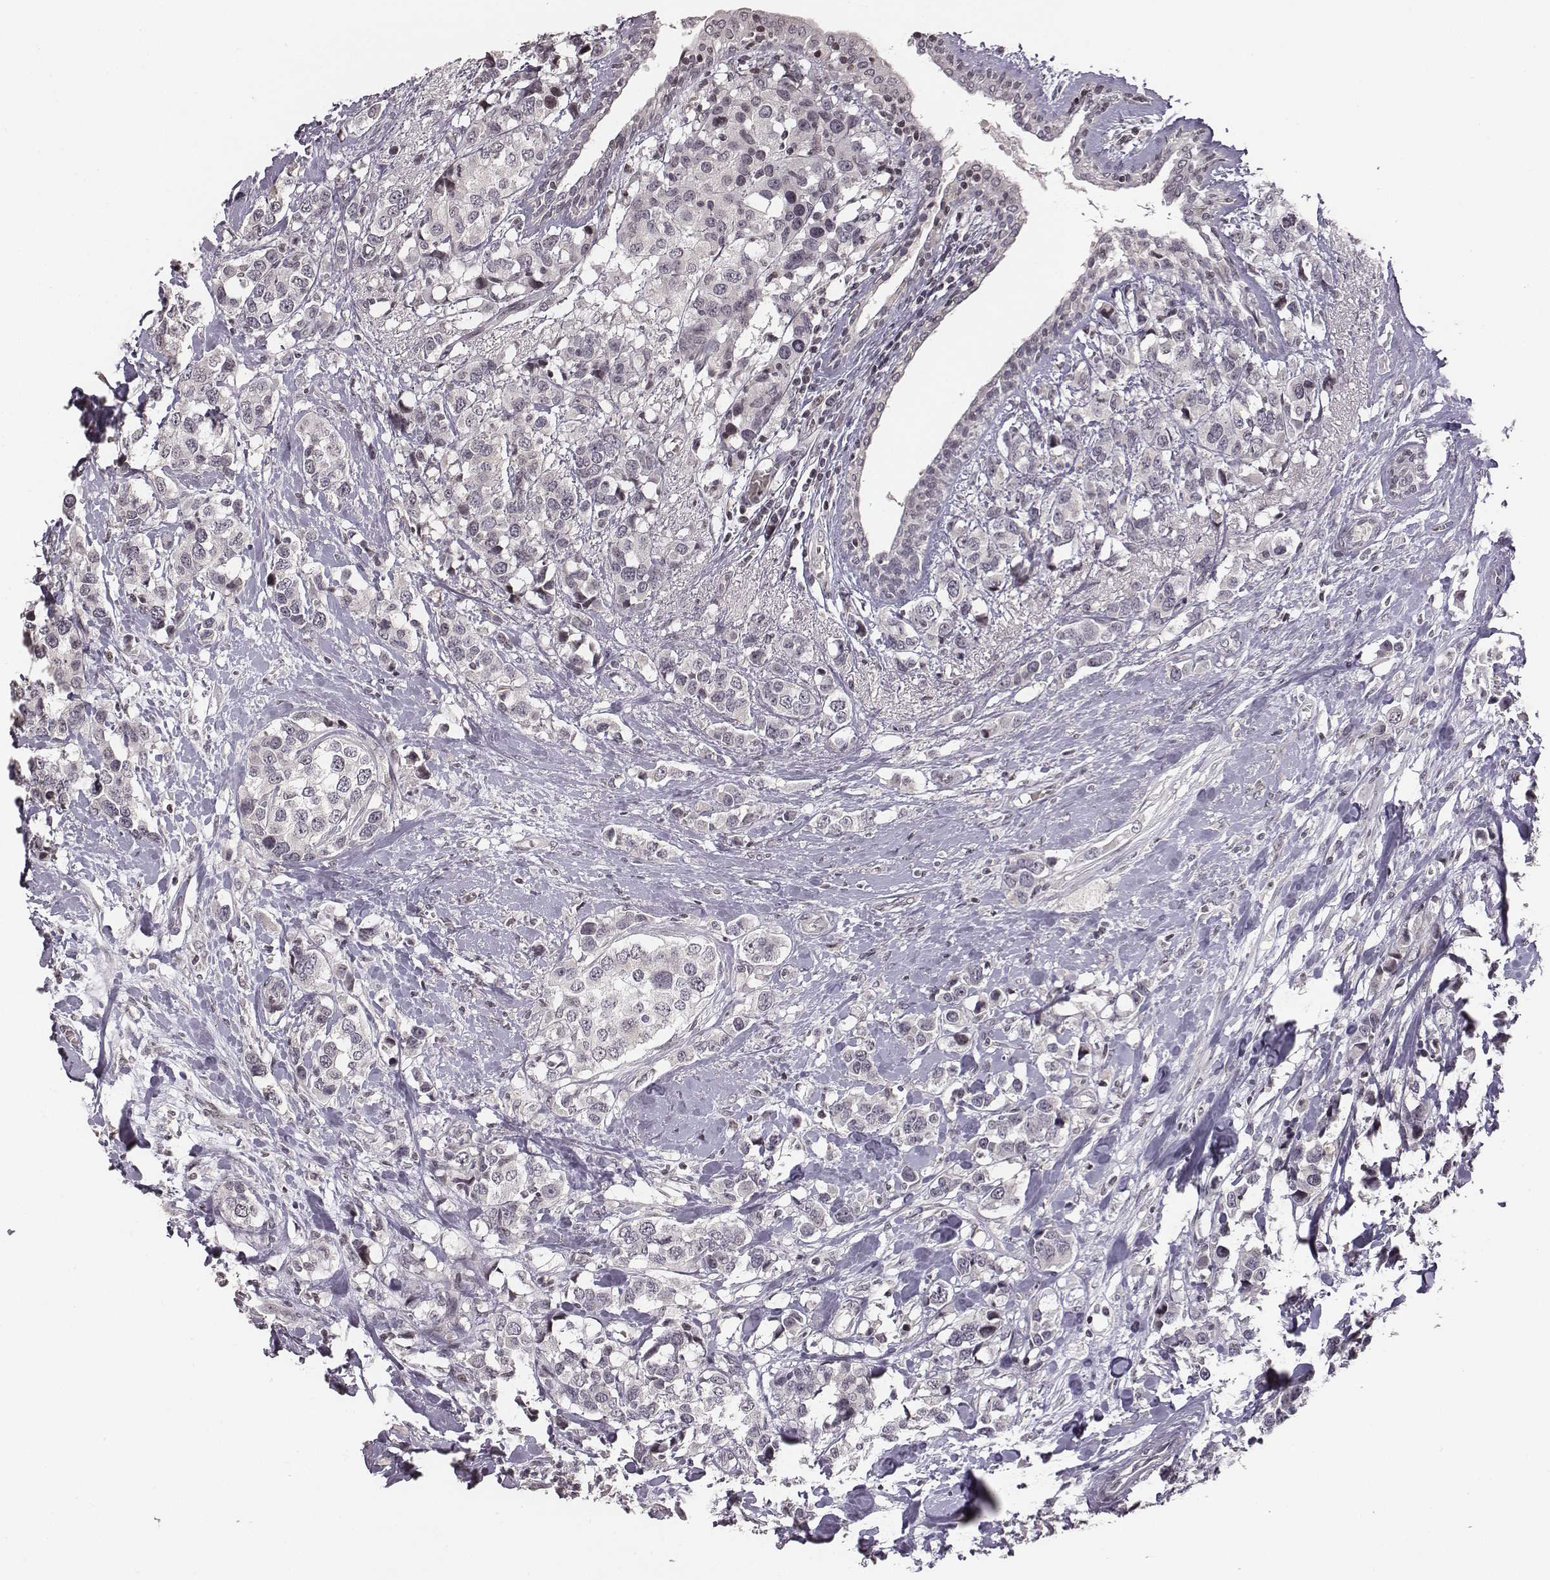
{"staining": {"intensity": "negative", "quantity": "none", "location": "none"}, "tissue": "breast cancer", "cell_type": "Tumor cells", "image_type": "cancer", "snomed": [{"axis": "morphology", "description": "Lobular carcinoma"}, {"axis": "topography", "description": "Breast"}], "caption": "Immunohistochemistry image of human breast cancer (lobular carcinoma) stained for a protein (brown), which displays no expression in tumor cells.", "gene": "GRM4", "patient": {"sex": "female", "age": 59}}